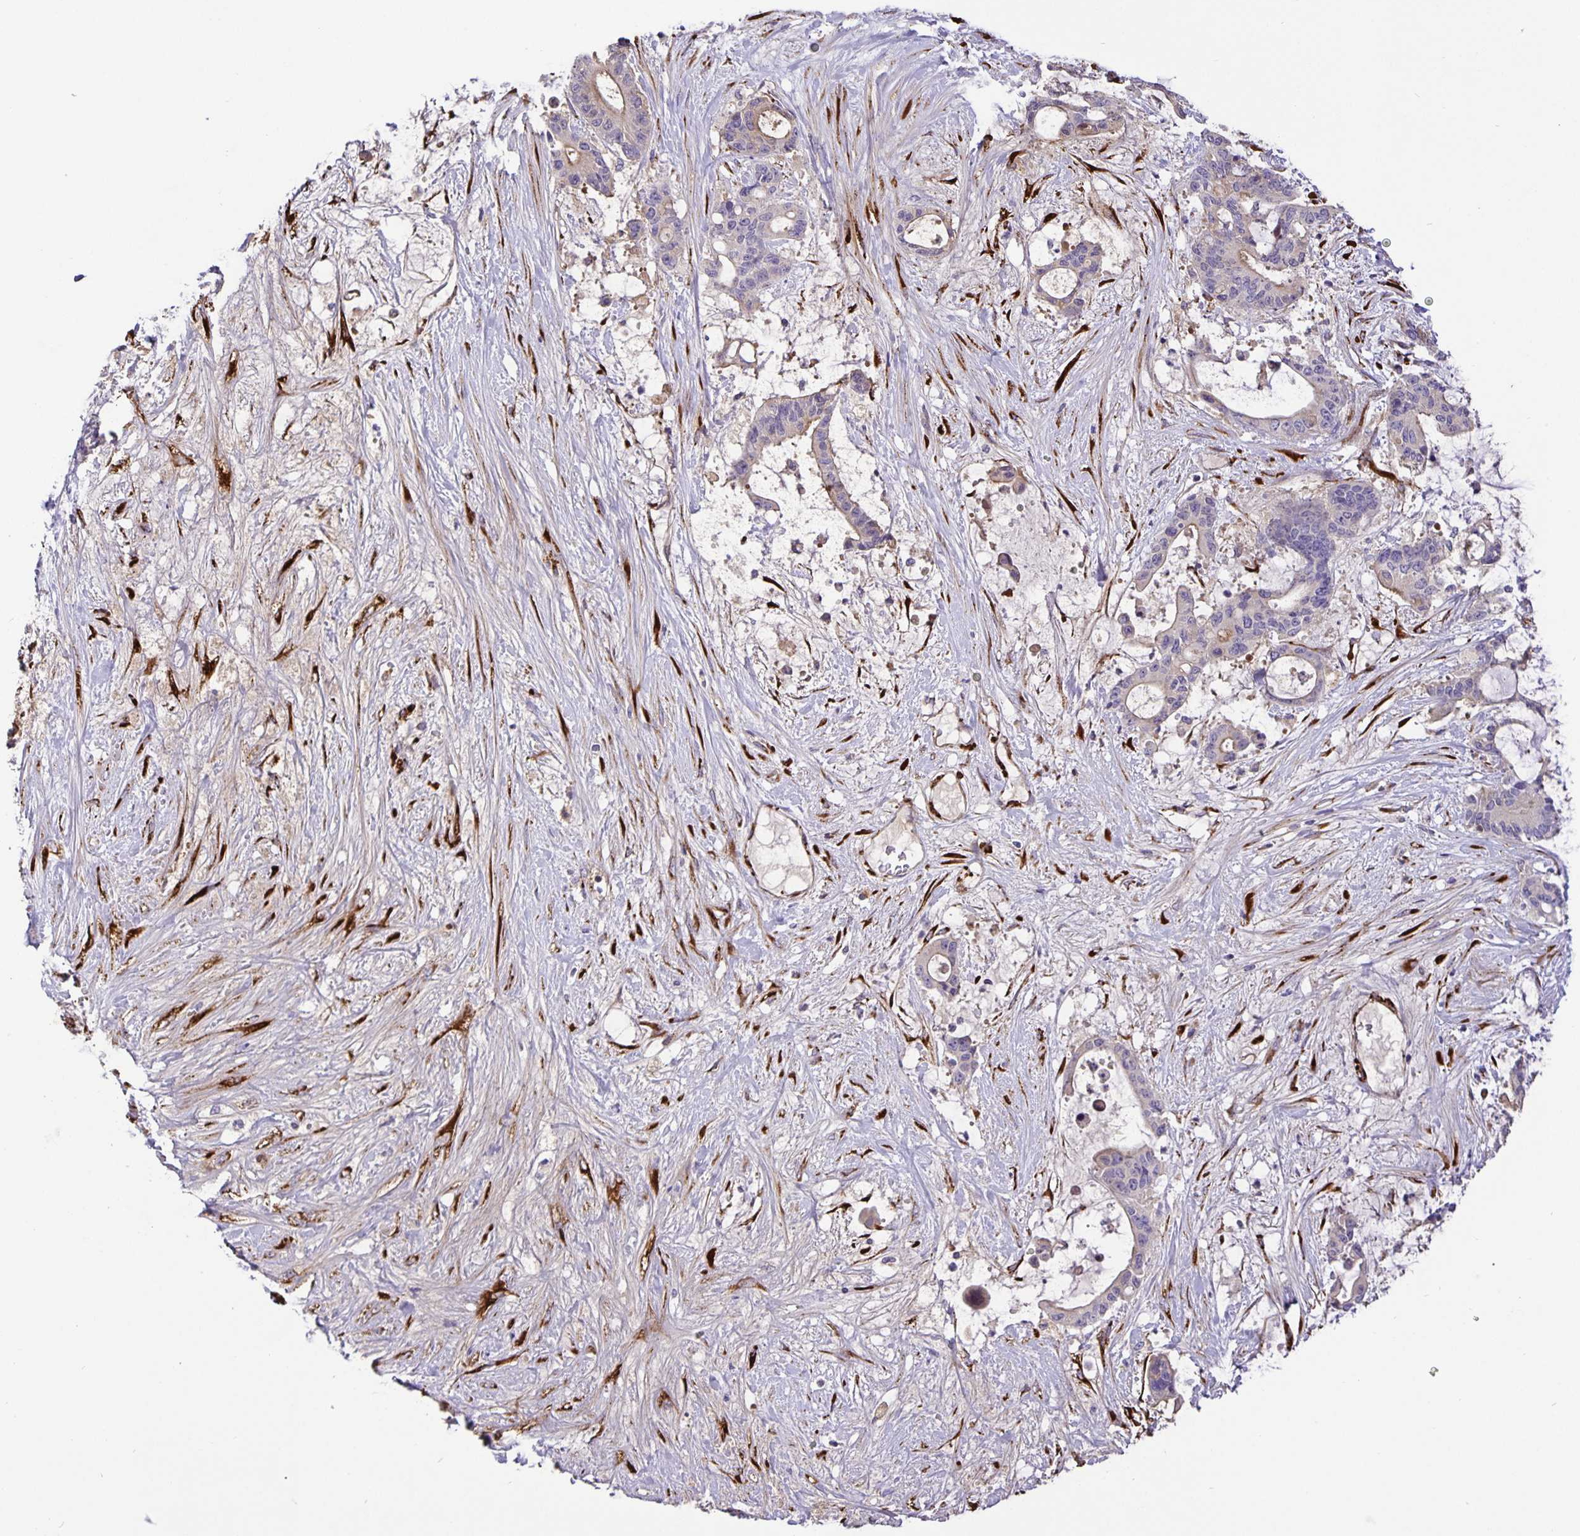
{"staining": {"intensity": "negative", "quantity": "none", "location": "none"}, "tissue": "liver cancer", "cell_type": "Tumor cells", "image_type": "cancer", "snomed": [{"axis": "morphology", "description": "Normal tissue, NOS"}, {"axis": "morphology", "description": "Cholangiocarcinoma"}, {"axis": "topography", "description": "Liver"}, {"axis": "topography", "description": "Peripheral nerve tissue"}], "caption": "Immunohistochemistry photomicrograph of liver cancer stained for a protein (brown), which exhibits no positivity in tumor cells. Brightfield microscopy of immunohistochemistry stained with DAB (brown) and hematoxylin (blue), captured at high magnification.", "gene": "EML6", "patient": {"sex": "female", "age": 73}}